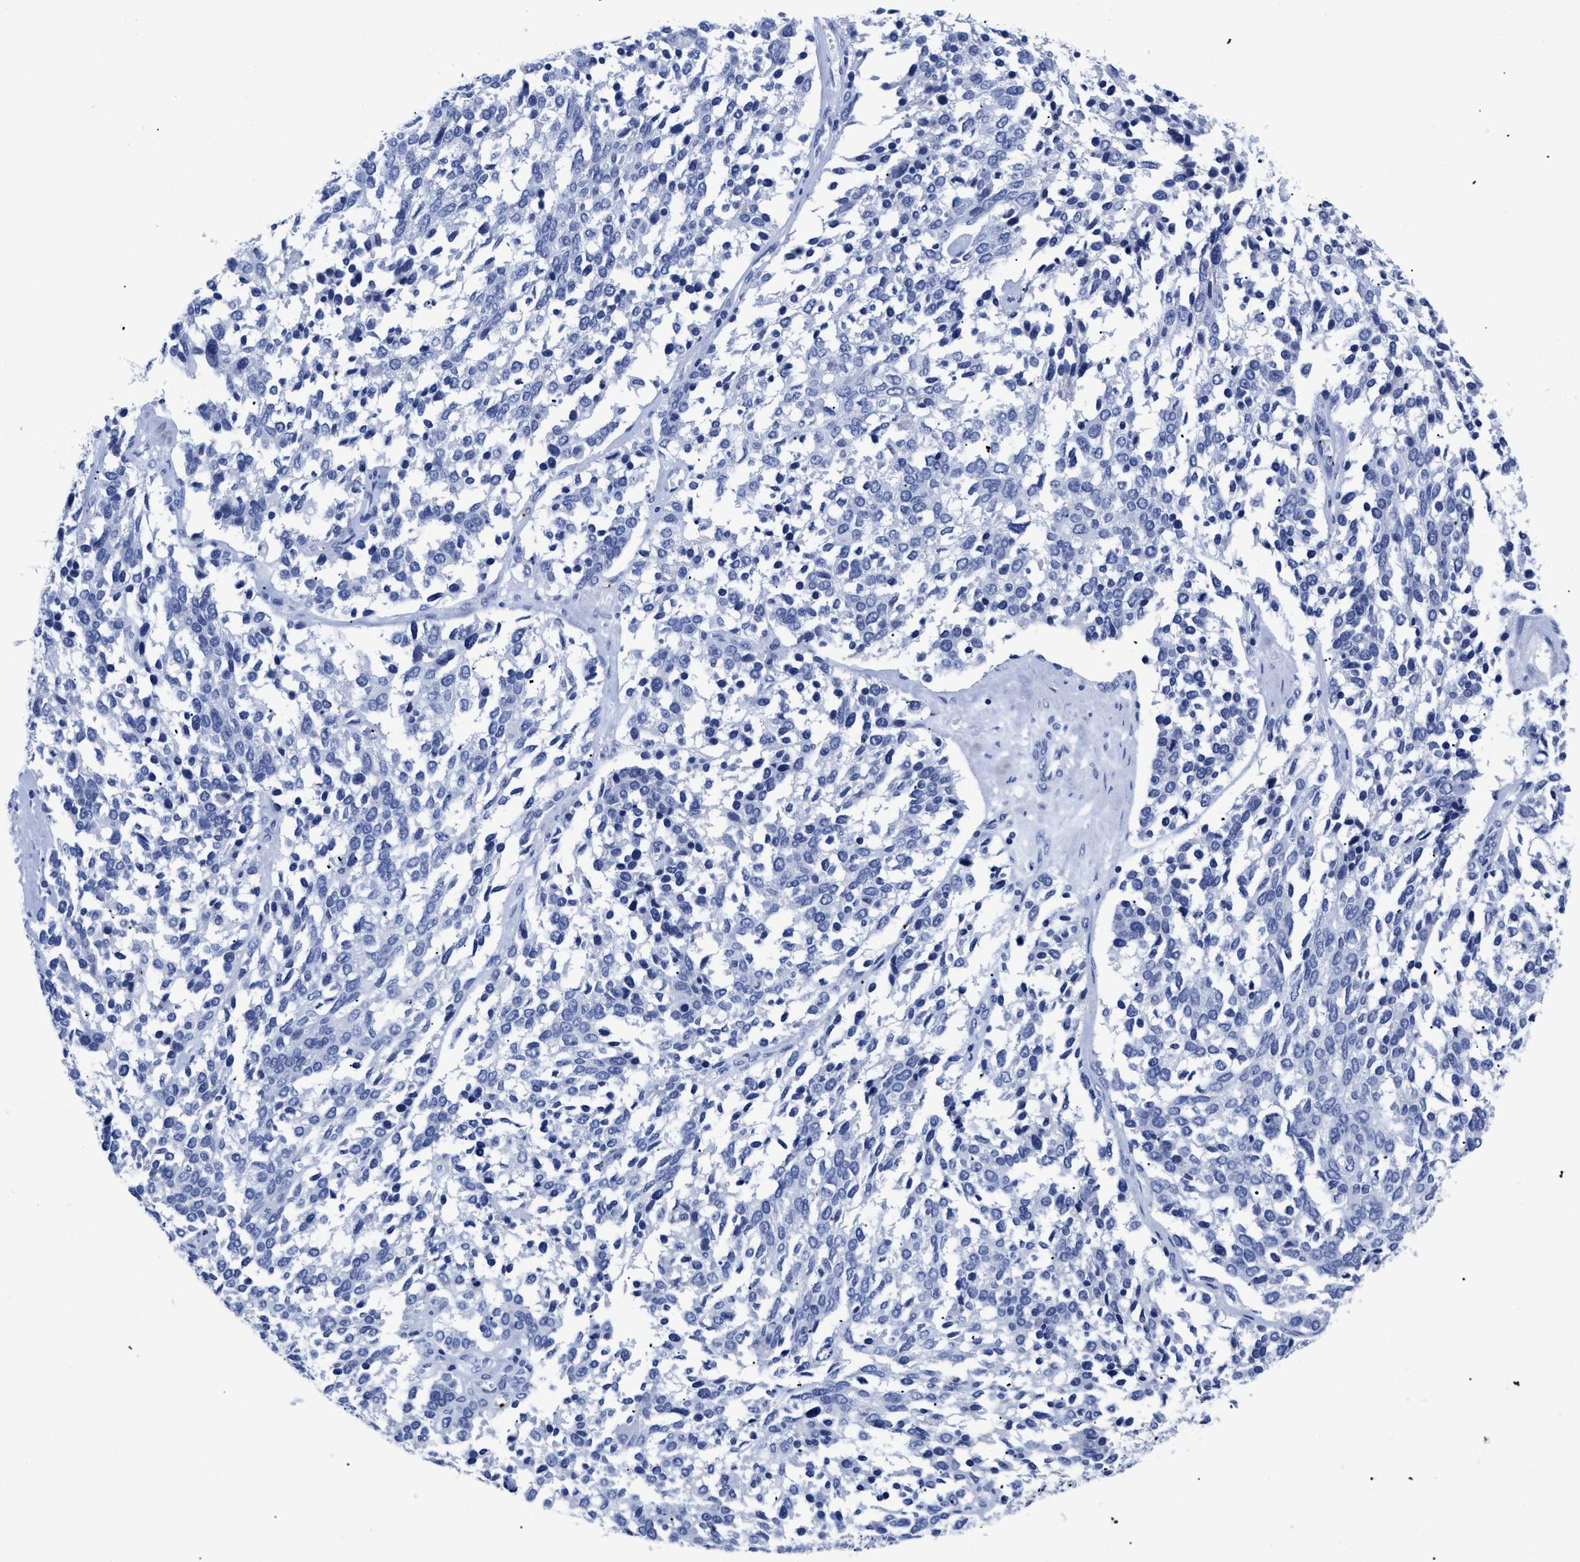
{"staining": {"intensity": "negative", "quantity": "none", "location": "none"}, "tissue": "ovarian cancer", "cell_type": "Tumor cells", "image_type": "cancer", "snomed": [{"axis": "morphology", "description": "Cystadenocarcinoma, serous, NOS"}, {"axis": "topography", "description": "Ovary"}], "caption": "DAB (3,3'-diaminobenzidine) immunohistochemical staining of ovarian cancer (serous cystadenocarcinoma) exhibits no significant staining in tumor cells.", "gene": "TREML1", "patient": {"sex": "female", "age": 44}}